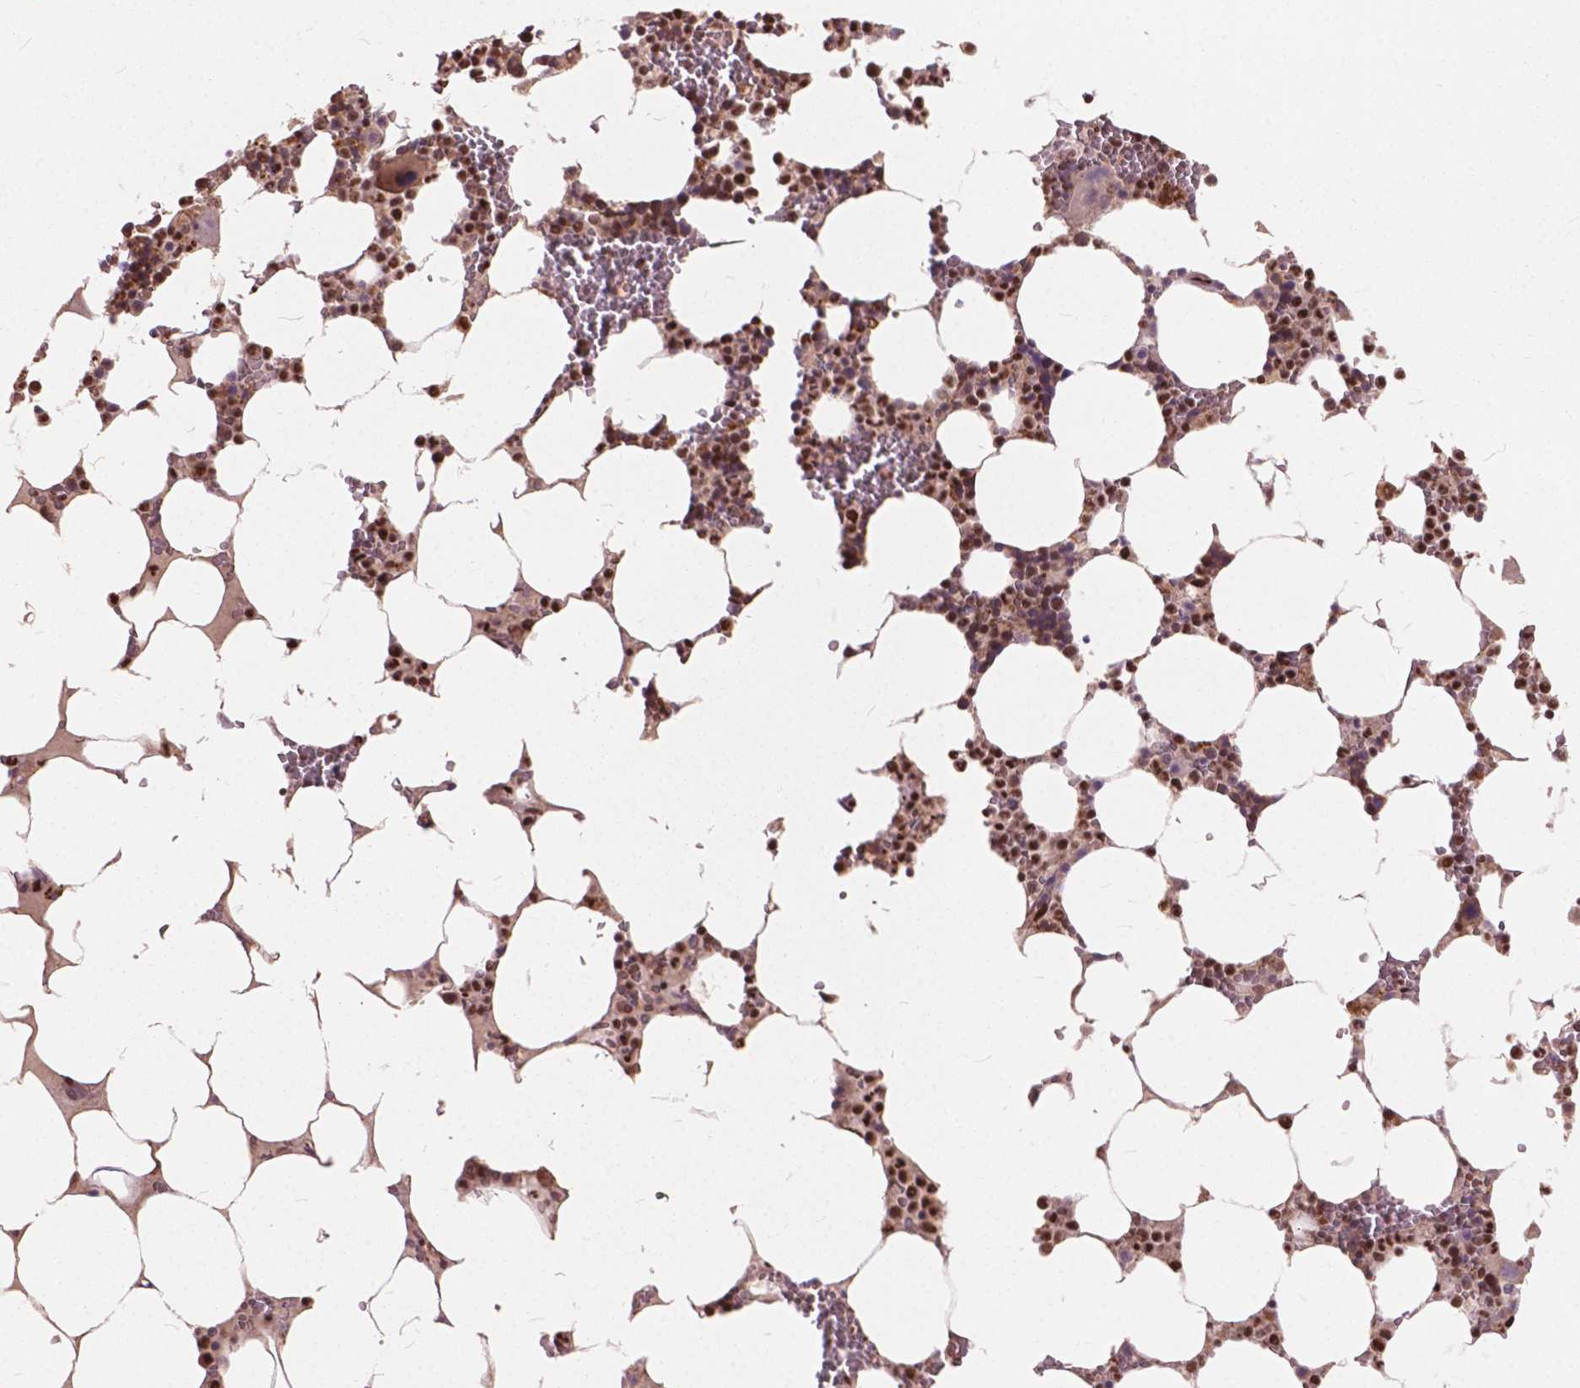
{"staining": {"intensity": "strong", "quantity": ">75%", "location": "nuclear"}, "tissue": "bone marrow", "cell_type": "Hematopoietic cells", "image_type": "normal", "snomed": [{"axis": "morphology", "description": "Normal tissue, NOS"}, {"axis": "topography", "description": "Bone marrow"}], "caption": "IHC of unremarkable human bone marrow displays high levels of strong nuclear staining in about >75% of hematopoietic cells.", "gene": "ANP32A", "patient": {"sex": "male", "age": 64}}